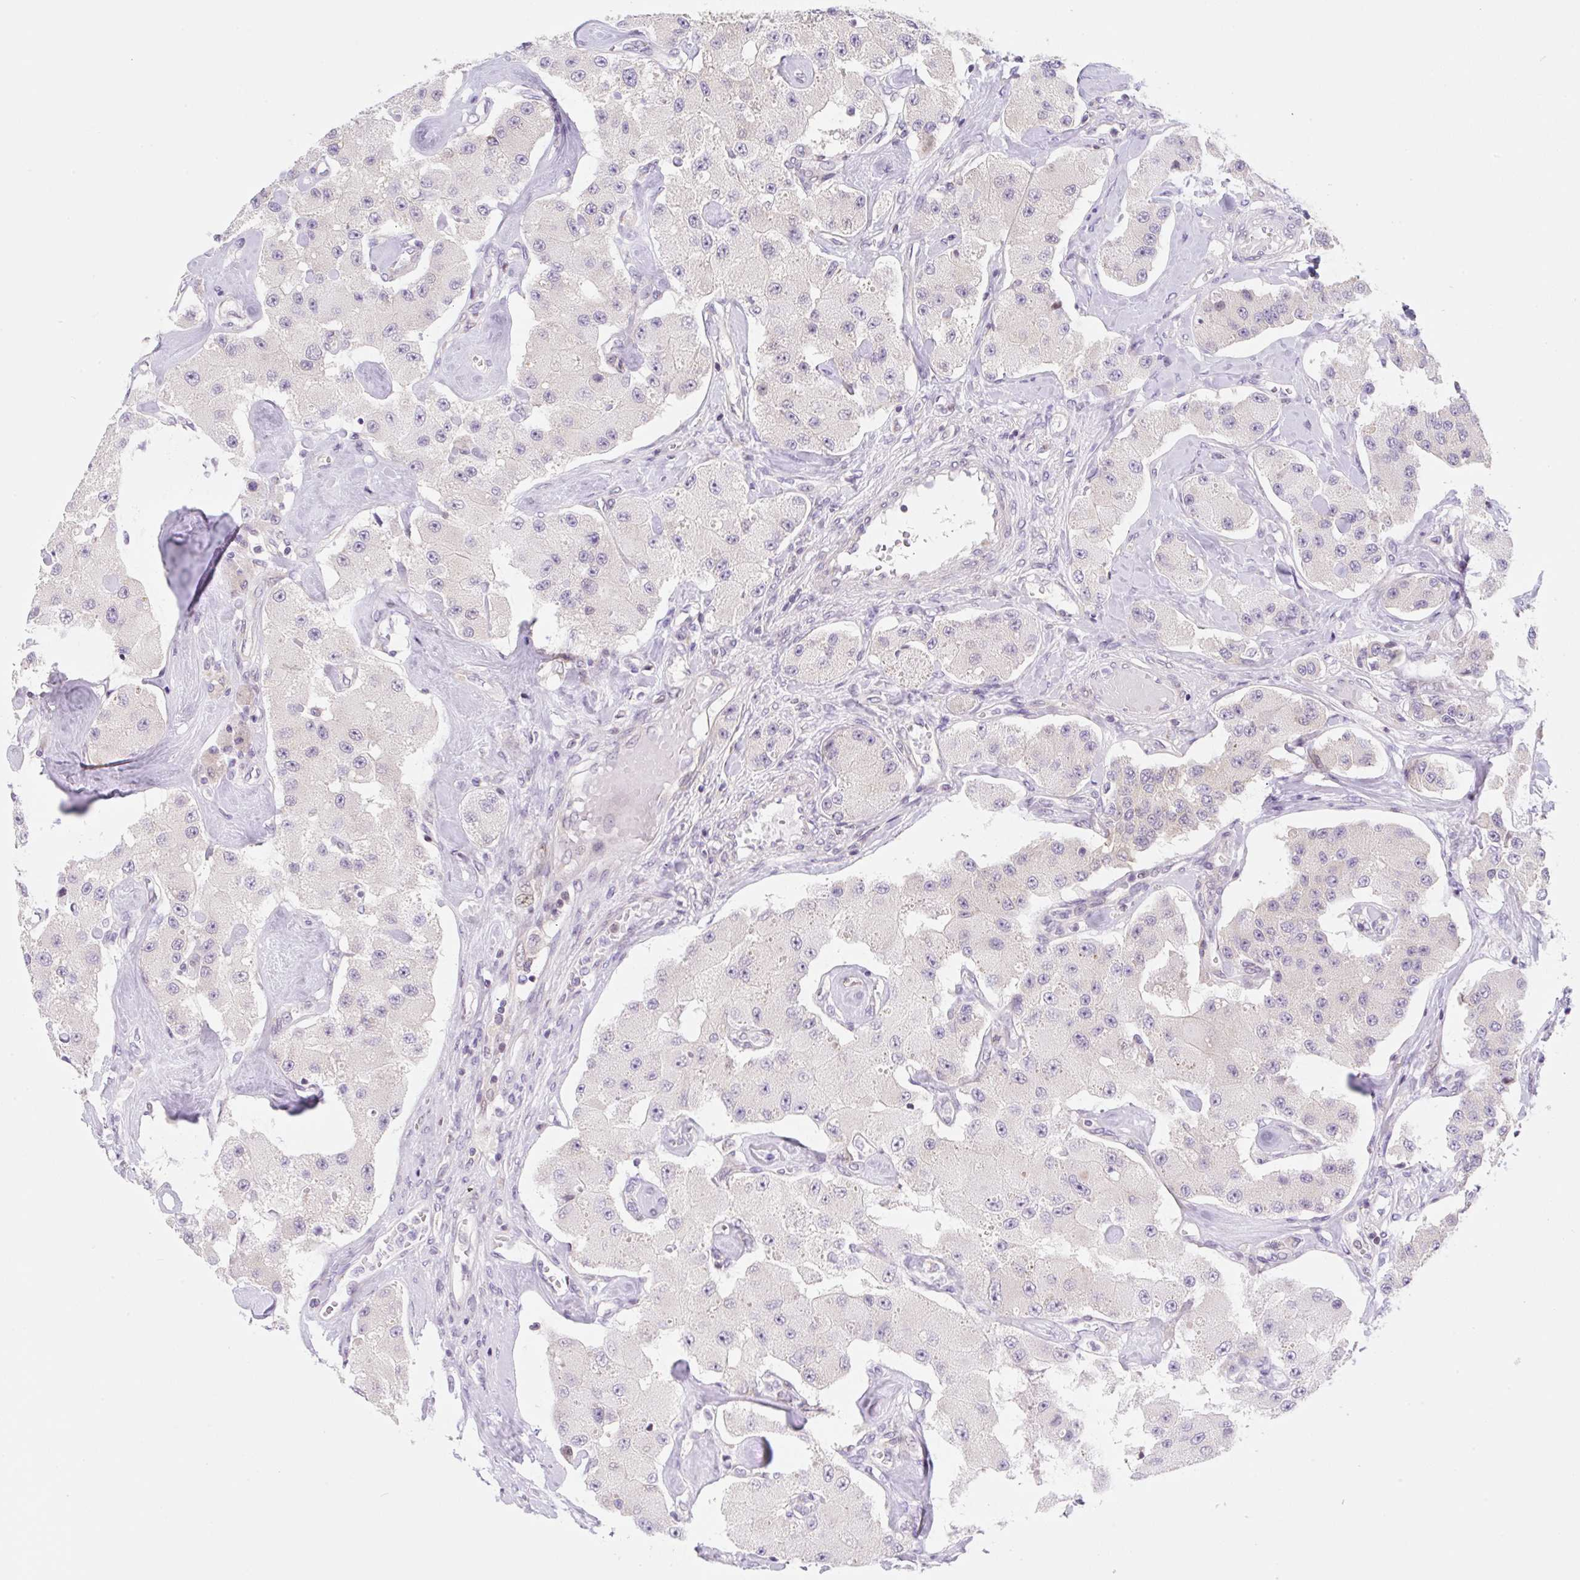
{"staining": {"intensity": "negative", "quantity": "none", "location": "none"}, "tissue": "carcinoid", "cell_type": "Tumor cells", "image_type": "cancer", "snomed": [{"axis": "morphology", "description": "Carcinoid, malignant, NOS"}, {"axis": "topography", "description": "Pancreas"}], "caption": "Photomicrograph shows no significant protein expression in tumor cells of carcinoid.", "gene": "TBPL2", "patient": {"sex": "male", "age": 41}}